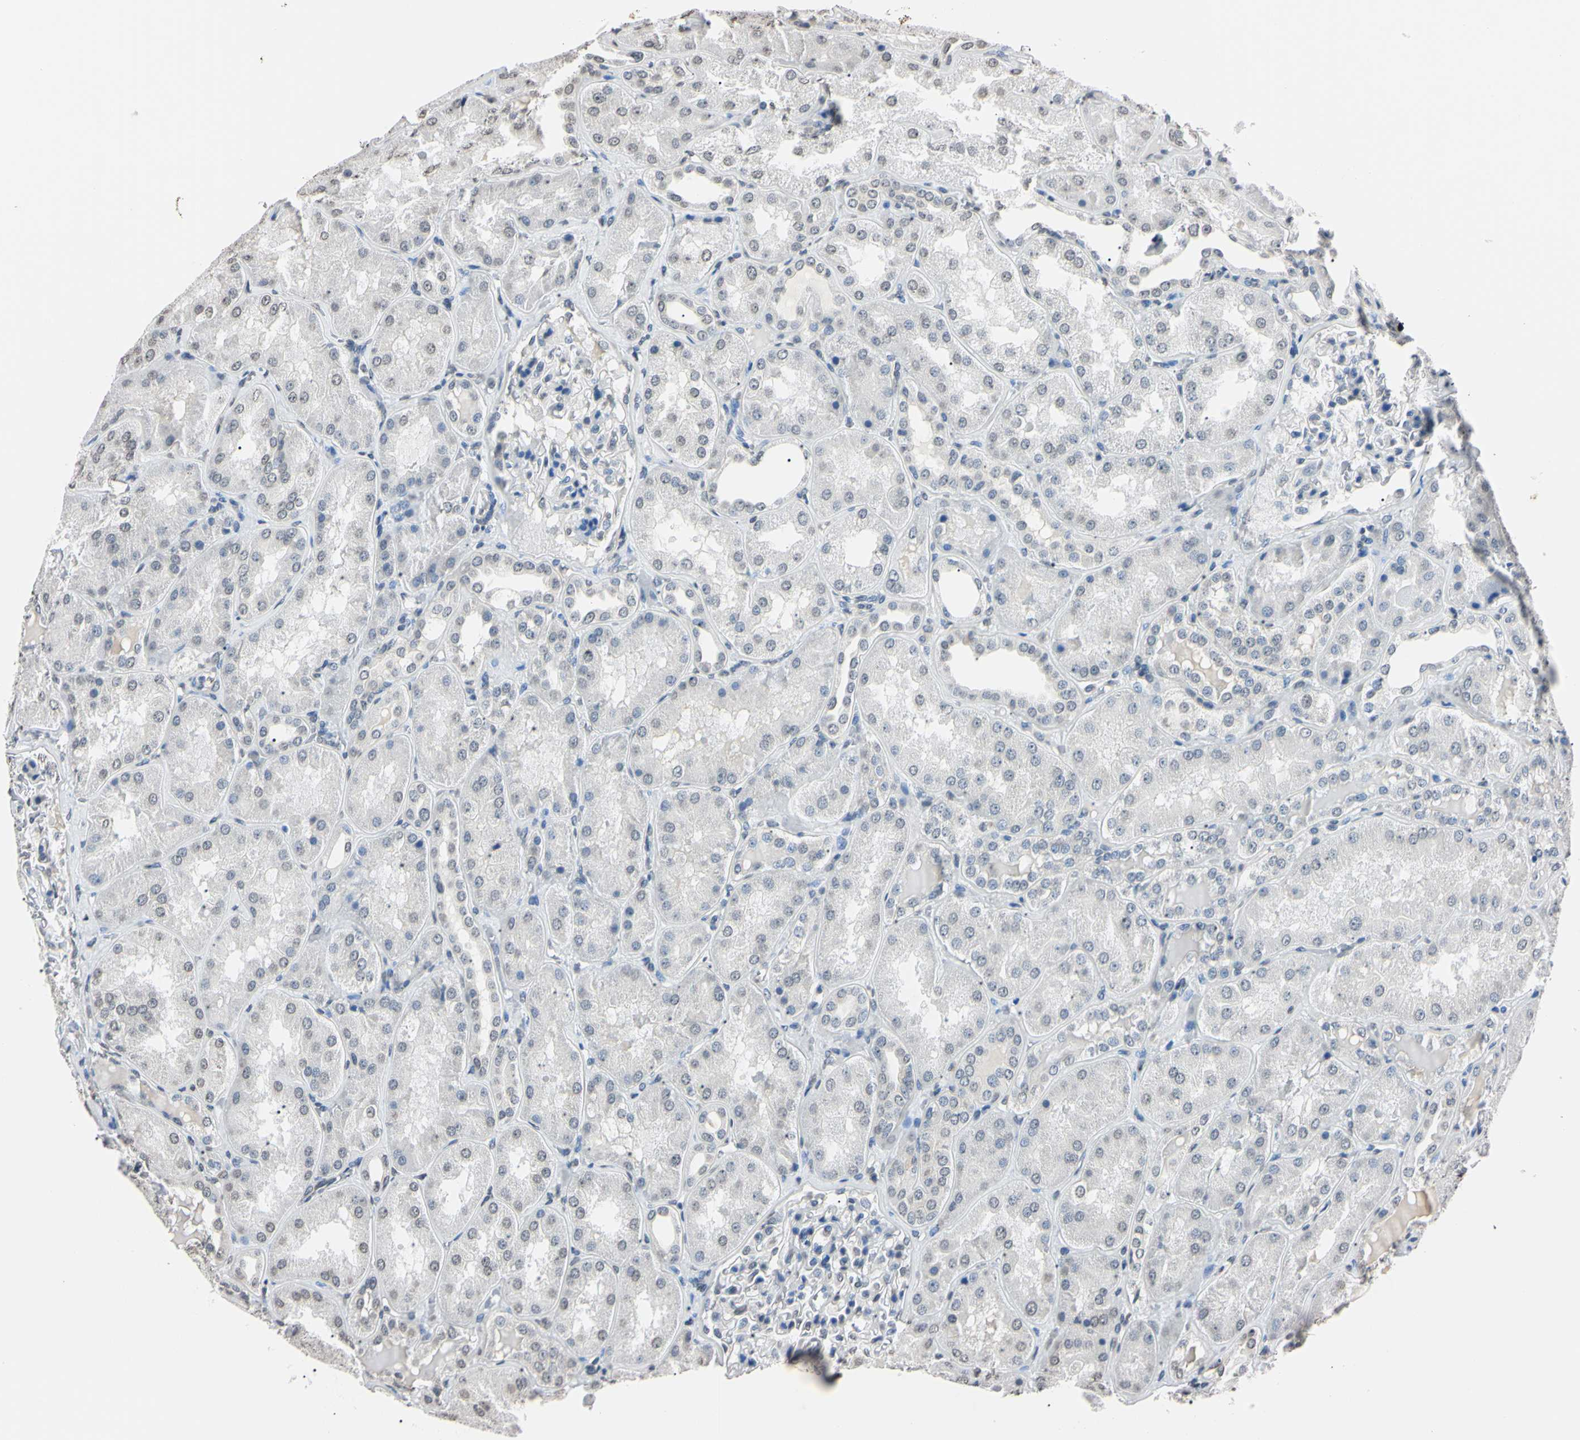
{"staining": {"intensity": "weak", "quantity": "25%-75%", "location": "nuclear"}, "tissue": "kidney", "cell_type": "Cells in glomeruli", "image_type": "normal", "snomed": [{"axis": "morphology", "description": "Normal tissue, NOS"}, {"axis": "topography", "description": "Kidney"}], "caption": "Normal kidney exhibits weak nuclear staining in about 25%-75% of cells in glomeruli.", "gene": "CDC45", "patient": {"sex": "female", "age": 56}}